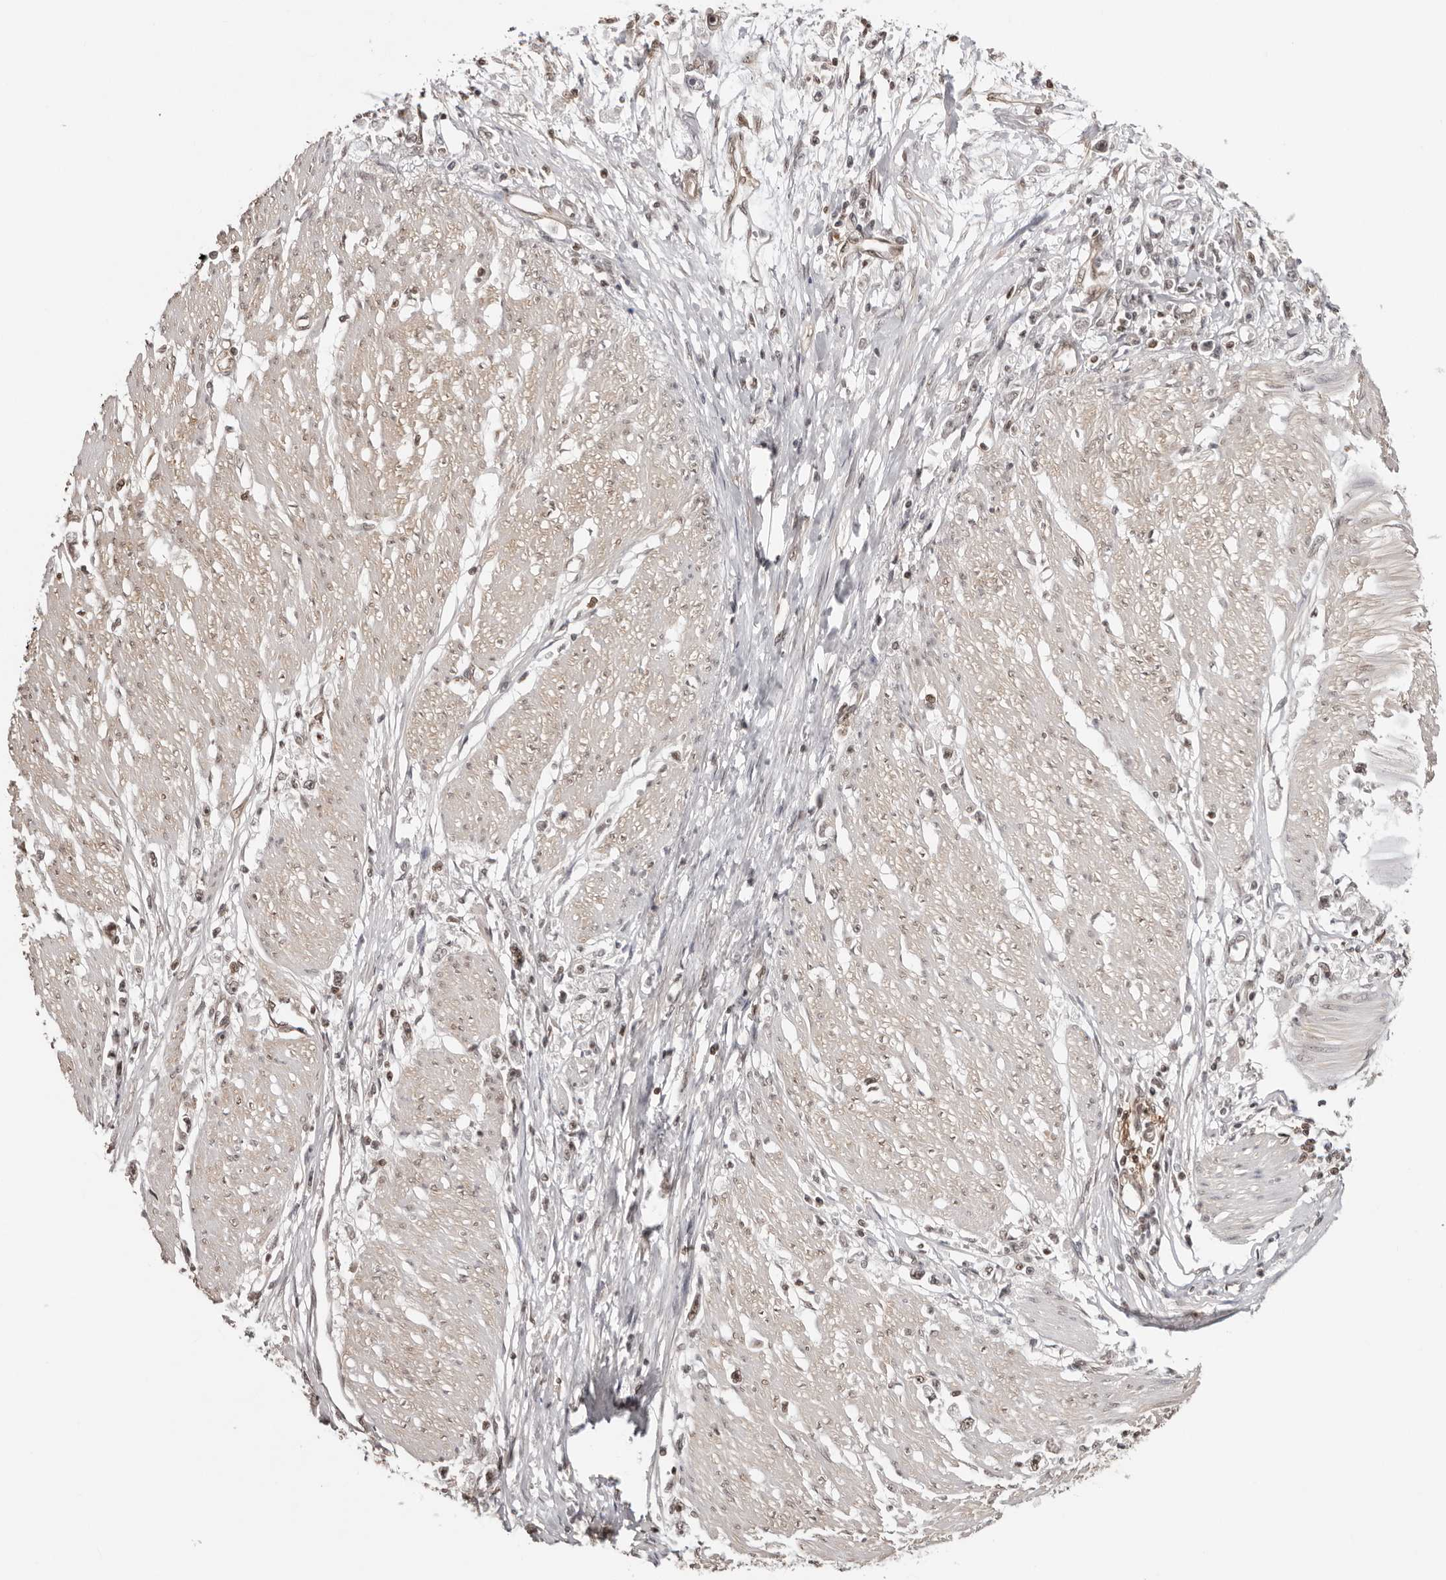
{"staining": {"intensity": "weak", "quantity": "25%-75%", "location": "nuclear"}, "tissue": "stomach cancer", "cell_type": "Tumor cells", "image_type": "cancer", "snomed": [{"axis": "morphology", "description": "Adenocarcinoma, NOS"}, {"axis": "topography", "description": "Stomach"}], "caption": "The micrograph displays a brown stain indicating the presence of a protein in the nuclear of tumor cells in stomach cancer (adenocarcinoma).", "gene": "SDE2", "patient": {"sex": "female", "age": 59}}